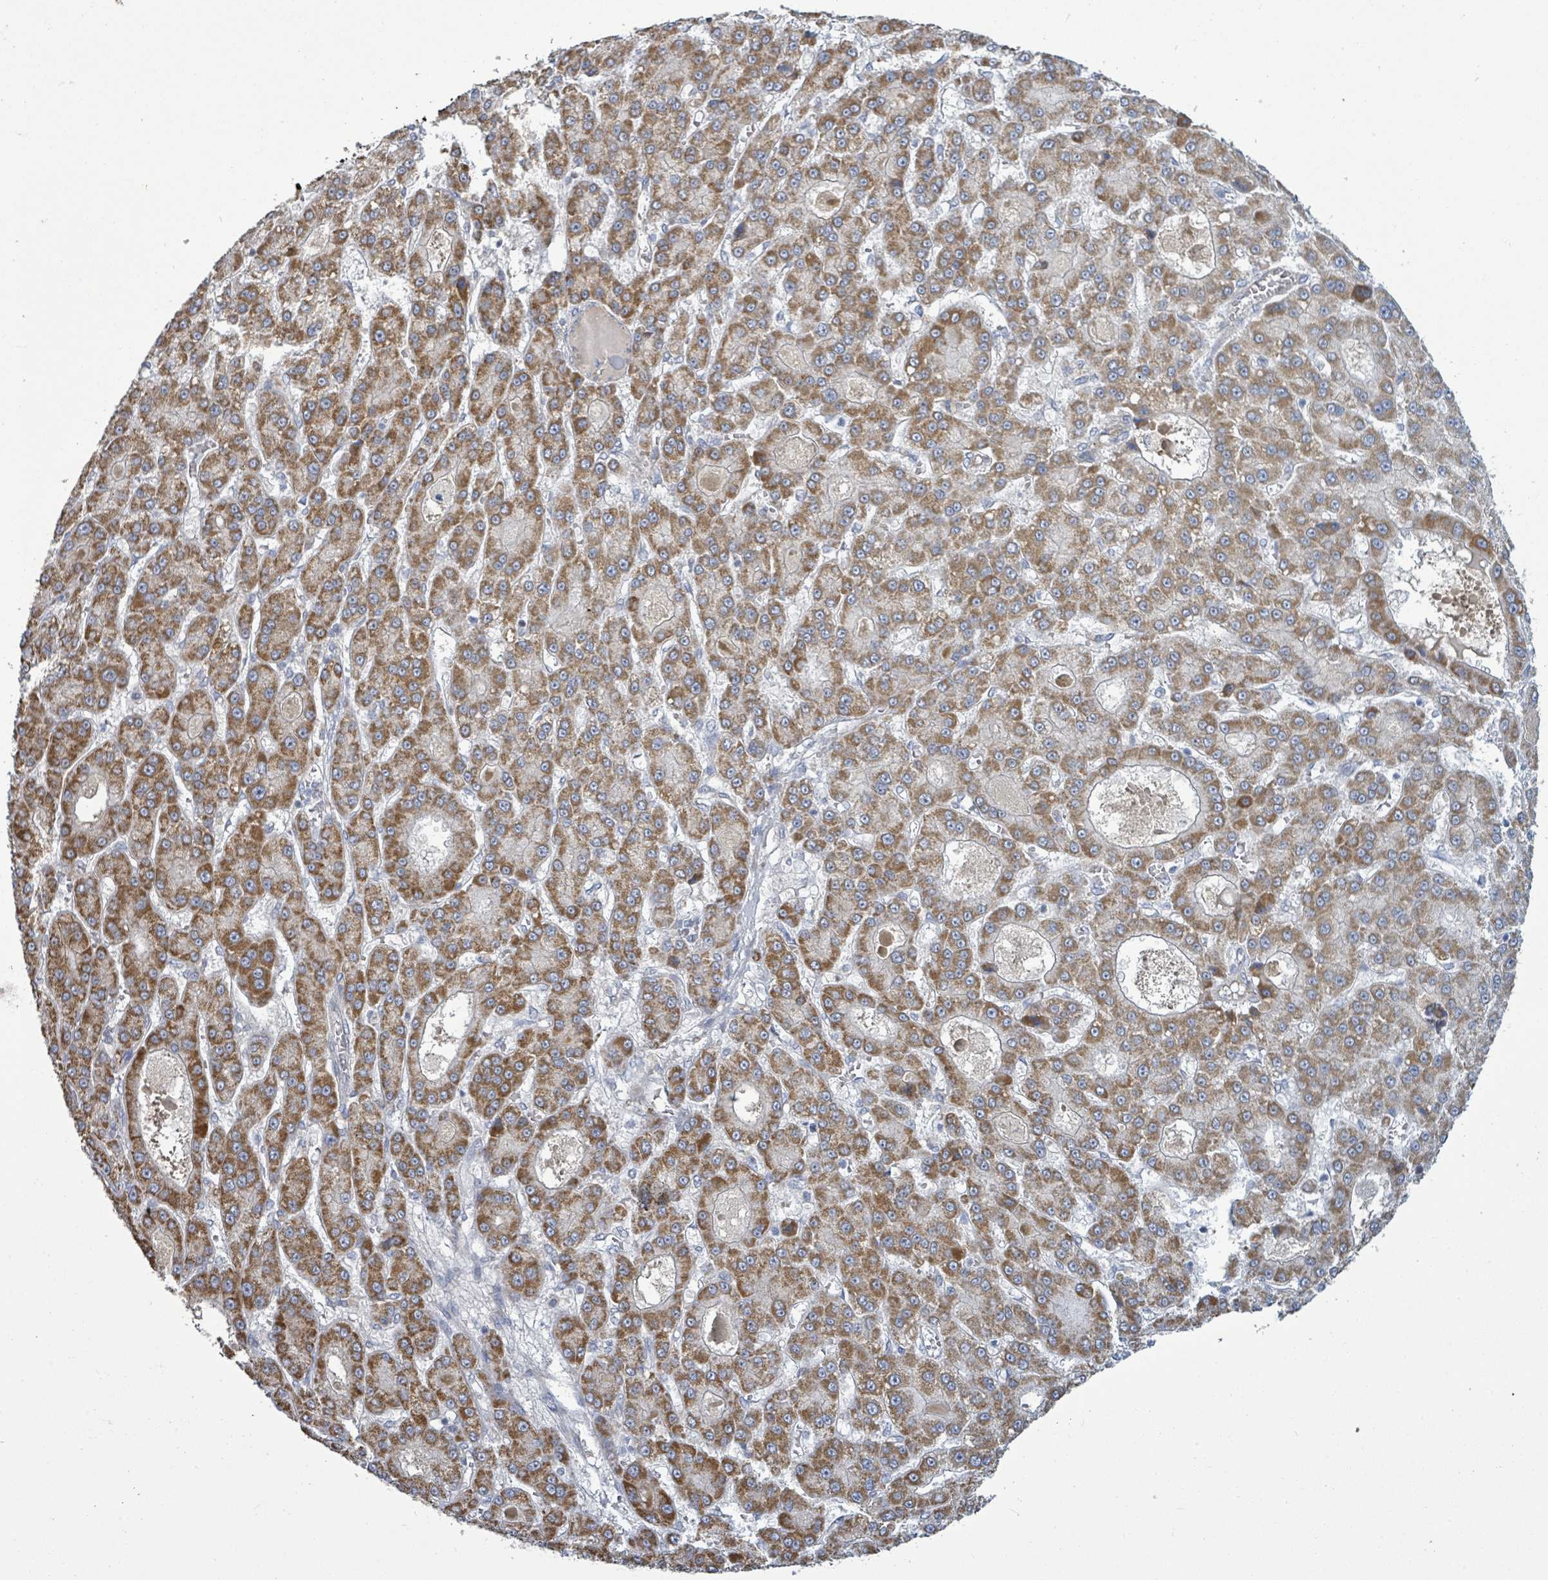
{"staining": {"intensity": "moderate", "quantity": ">75%", "location": "cytoplasmic/membranous"}, "tissue": "liver cancer", "cell_type": "Tumor cells", "image_type": "cancer", "snomed": [{"axis": "morphology", "description": "Carcinoma, Hepatocellular, NOS"}, {"axis": "topography", "description": "Liver"}], "caption": "A brown stain labels moderate cytoplasmic/membranous expression of a protein in human hepatocellular carcinoma (liver) tumor cells. Nuclei are stained in blue.", "gene": "ZFPM1", "patient": {"sex": "male", "age": 70}}